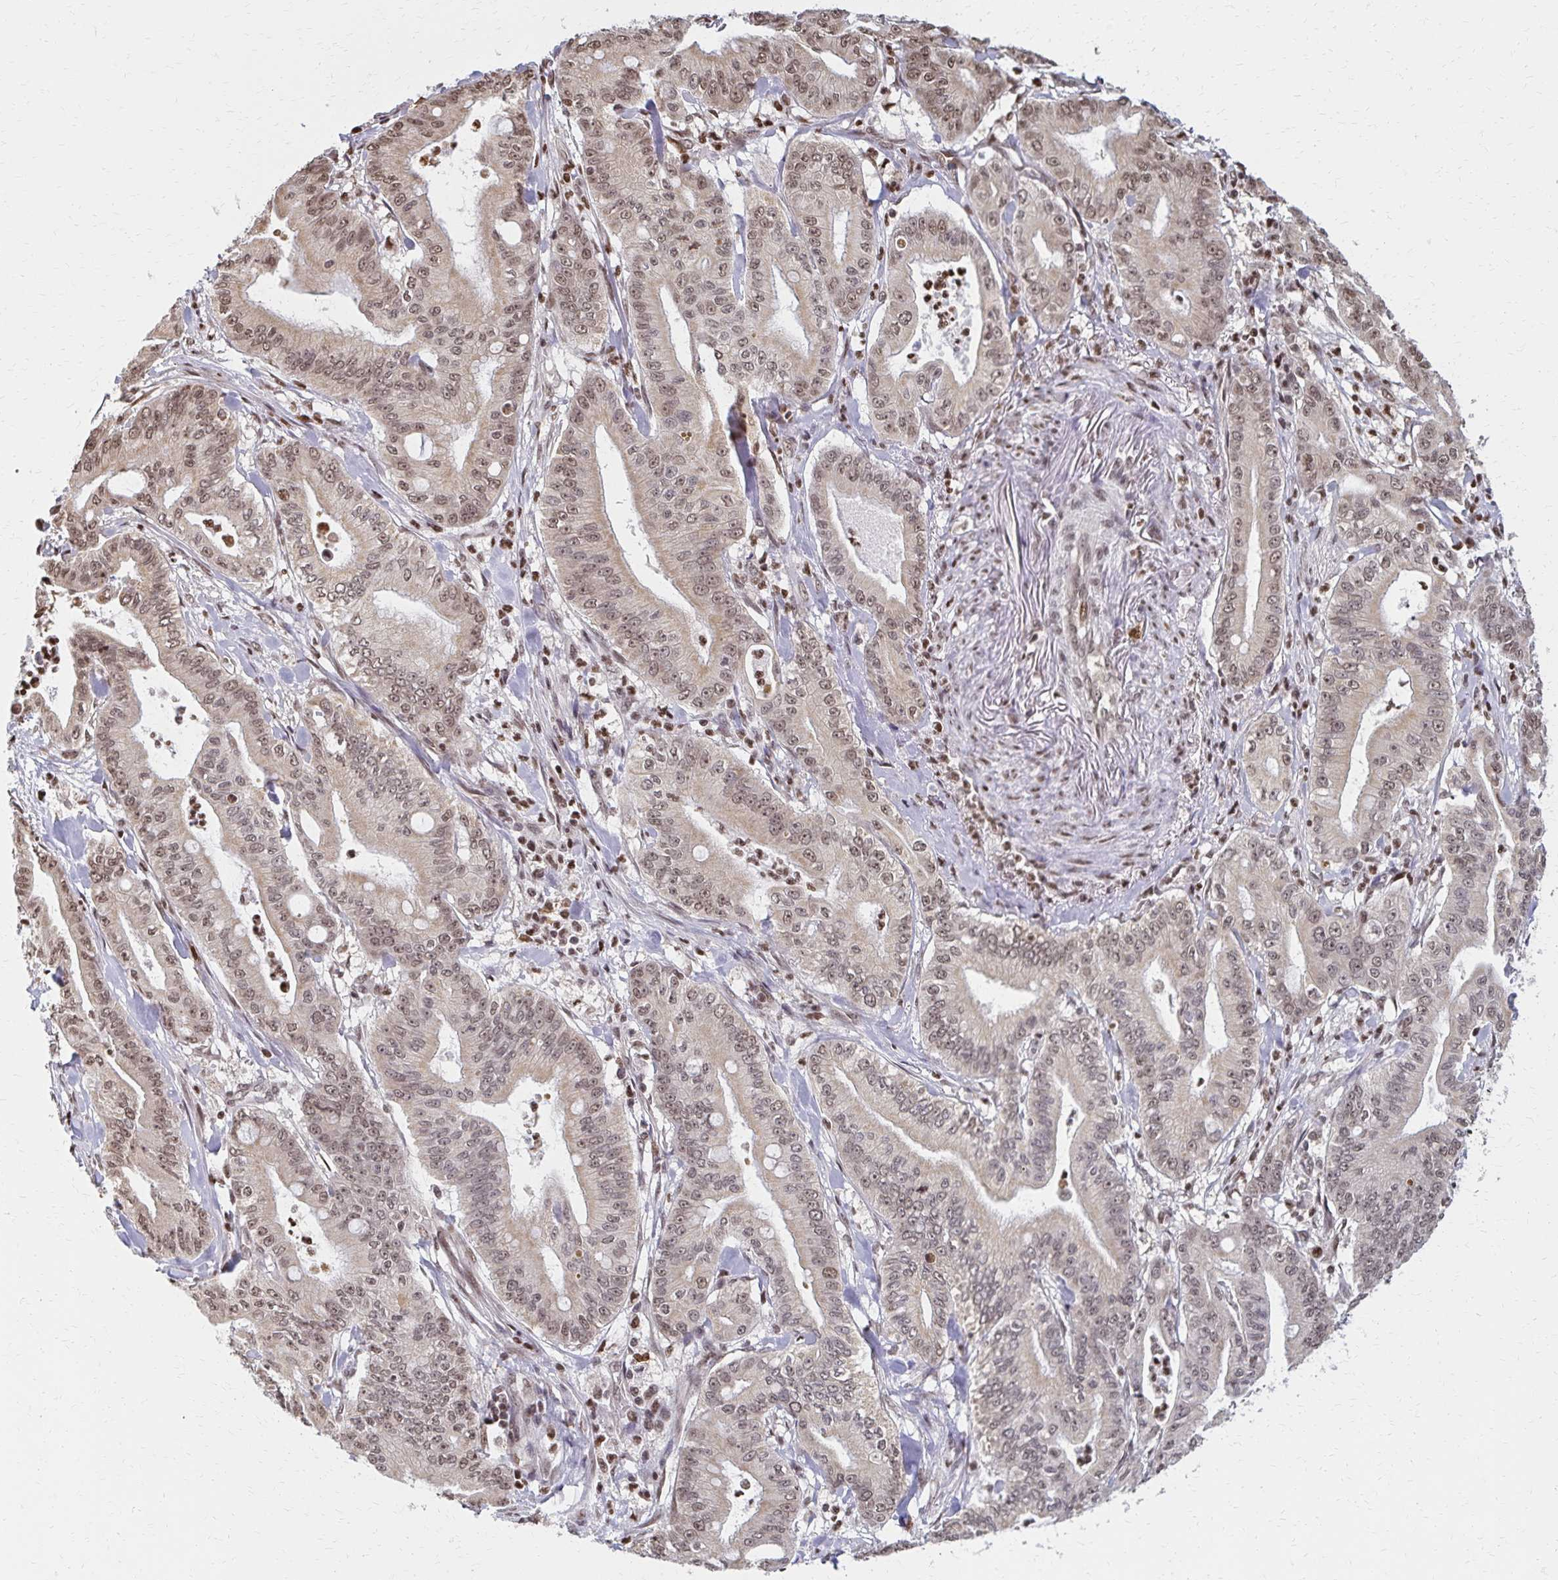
{"staining": {"intensity": "weak", "quantity": ">75%", "location": "nuclear"}, "tissue": "pancreatic cancer", "cell_type": "Tumor cells", "image_type": "cancer", "snomed": [{"axis": "morphology", "description": "Adenocarcinoma, NOS"}, {"axis": "topography", "description": "Pancreas"}], "caption": "Protein expression analysis of pancreatic adenocarcinoma exhibits weak nuclear positivity in about >75% of tumor cells. (brown staining indicates protein expression, while blue staining denotes nuclei).", "gene": "HOXA9", "patient": {"sex": "male", "age": 71}}